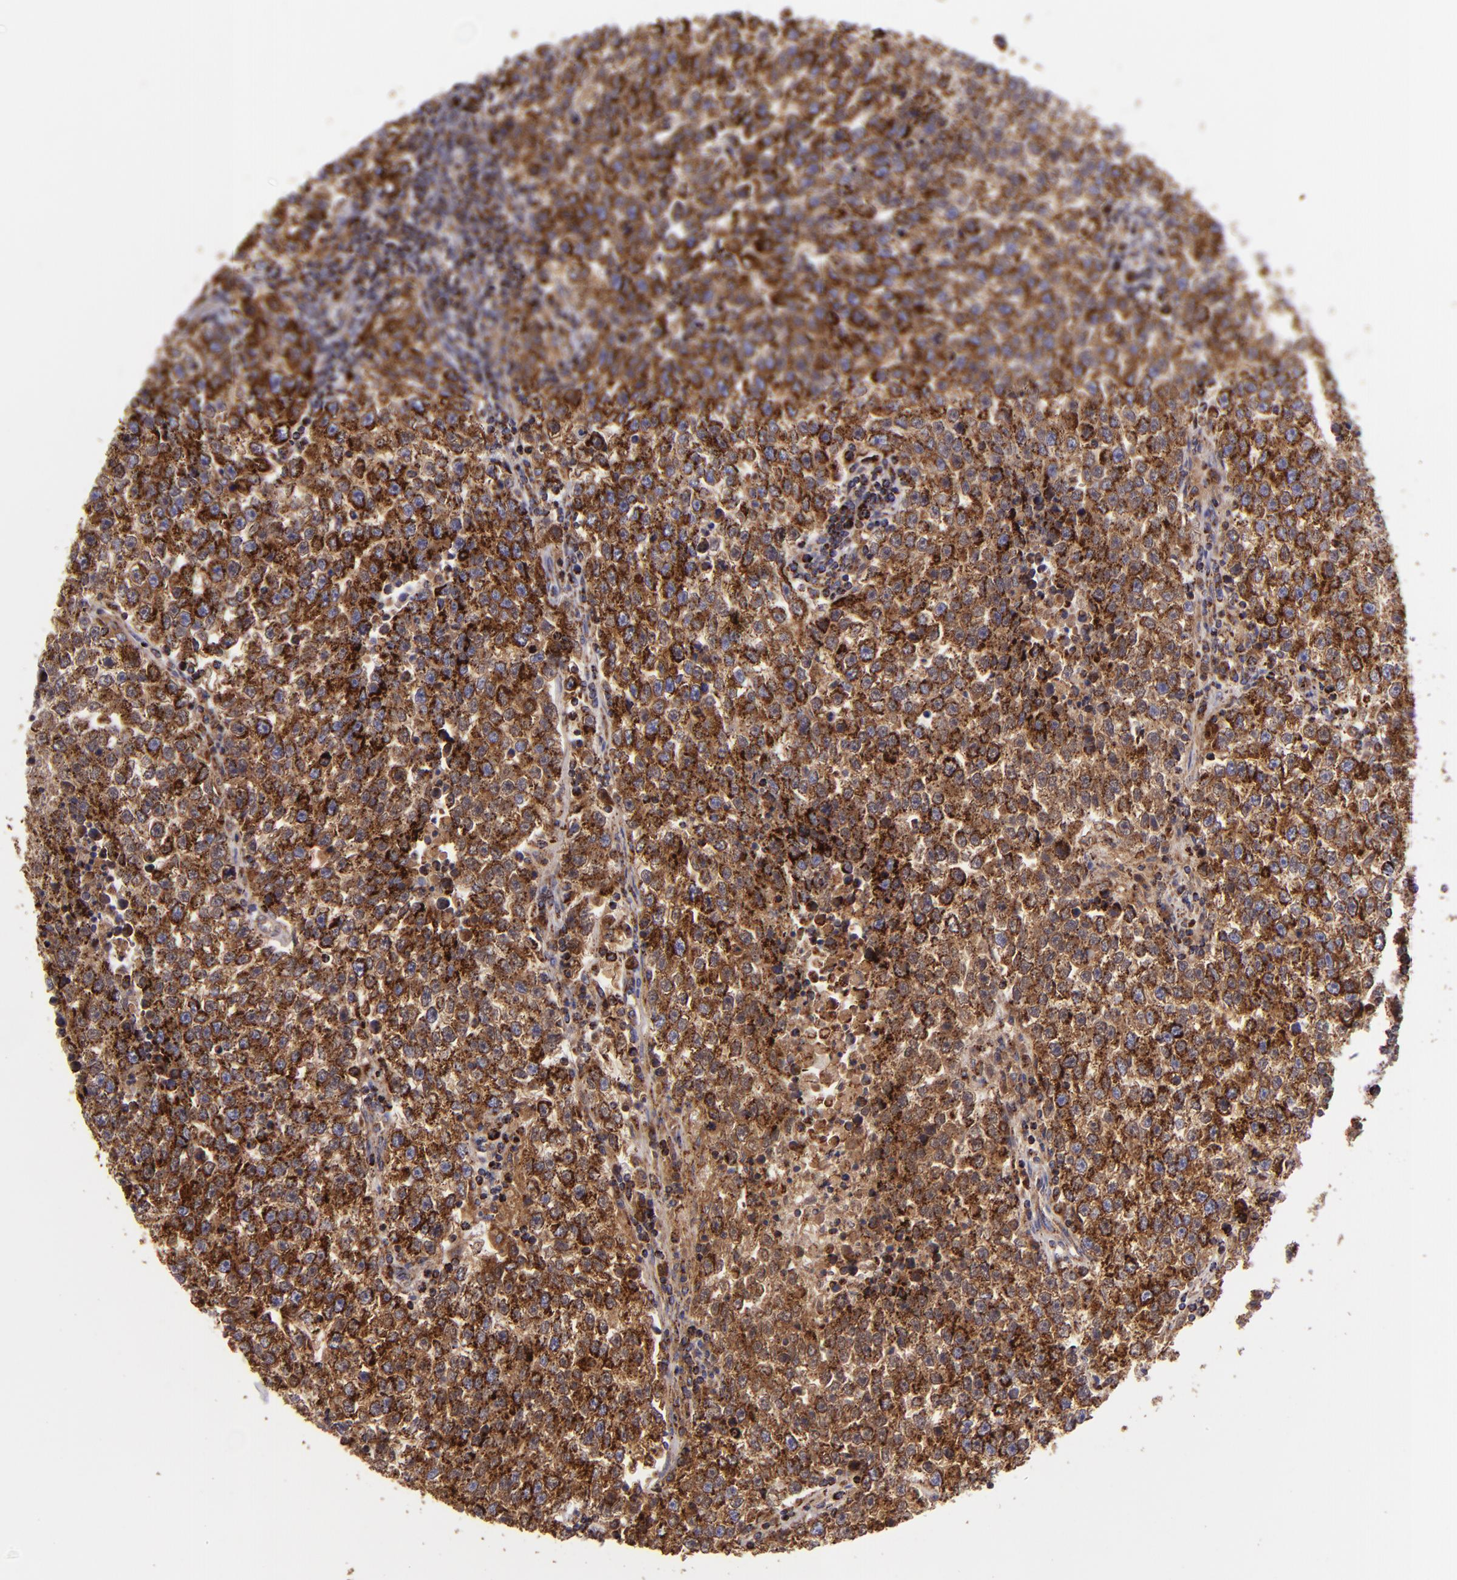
{"staining": {"intensity": "moderate", "quantity": ">75%", "location": "cytoplasmic/membranous"}, "tissue": "testis cancer", "cell_type": "Tumor cells", "image_type": "cancer", "snomed": [{"axis": "morphology", "description": "Seminoma, NOS"}, {"axis": "topography", "description": "Testis"}], "caption": "Immunohistochemical staining of testis cancer demonstrates medium levels of moderate cytoplasmic/membranous protein expression in about >75% of tumor cells. (DAB IHC, brown staining for protein, blue staining for nuclei).", "gene": "HSPD1", "patient": {"sex": "male", "age": 36}}